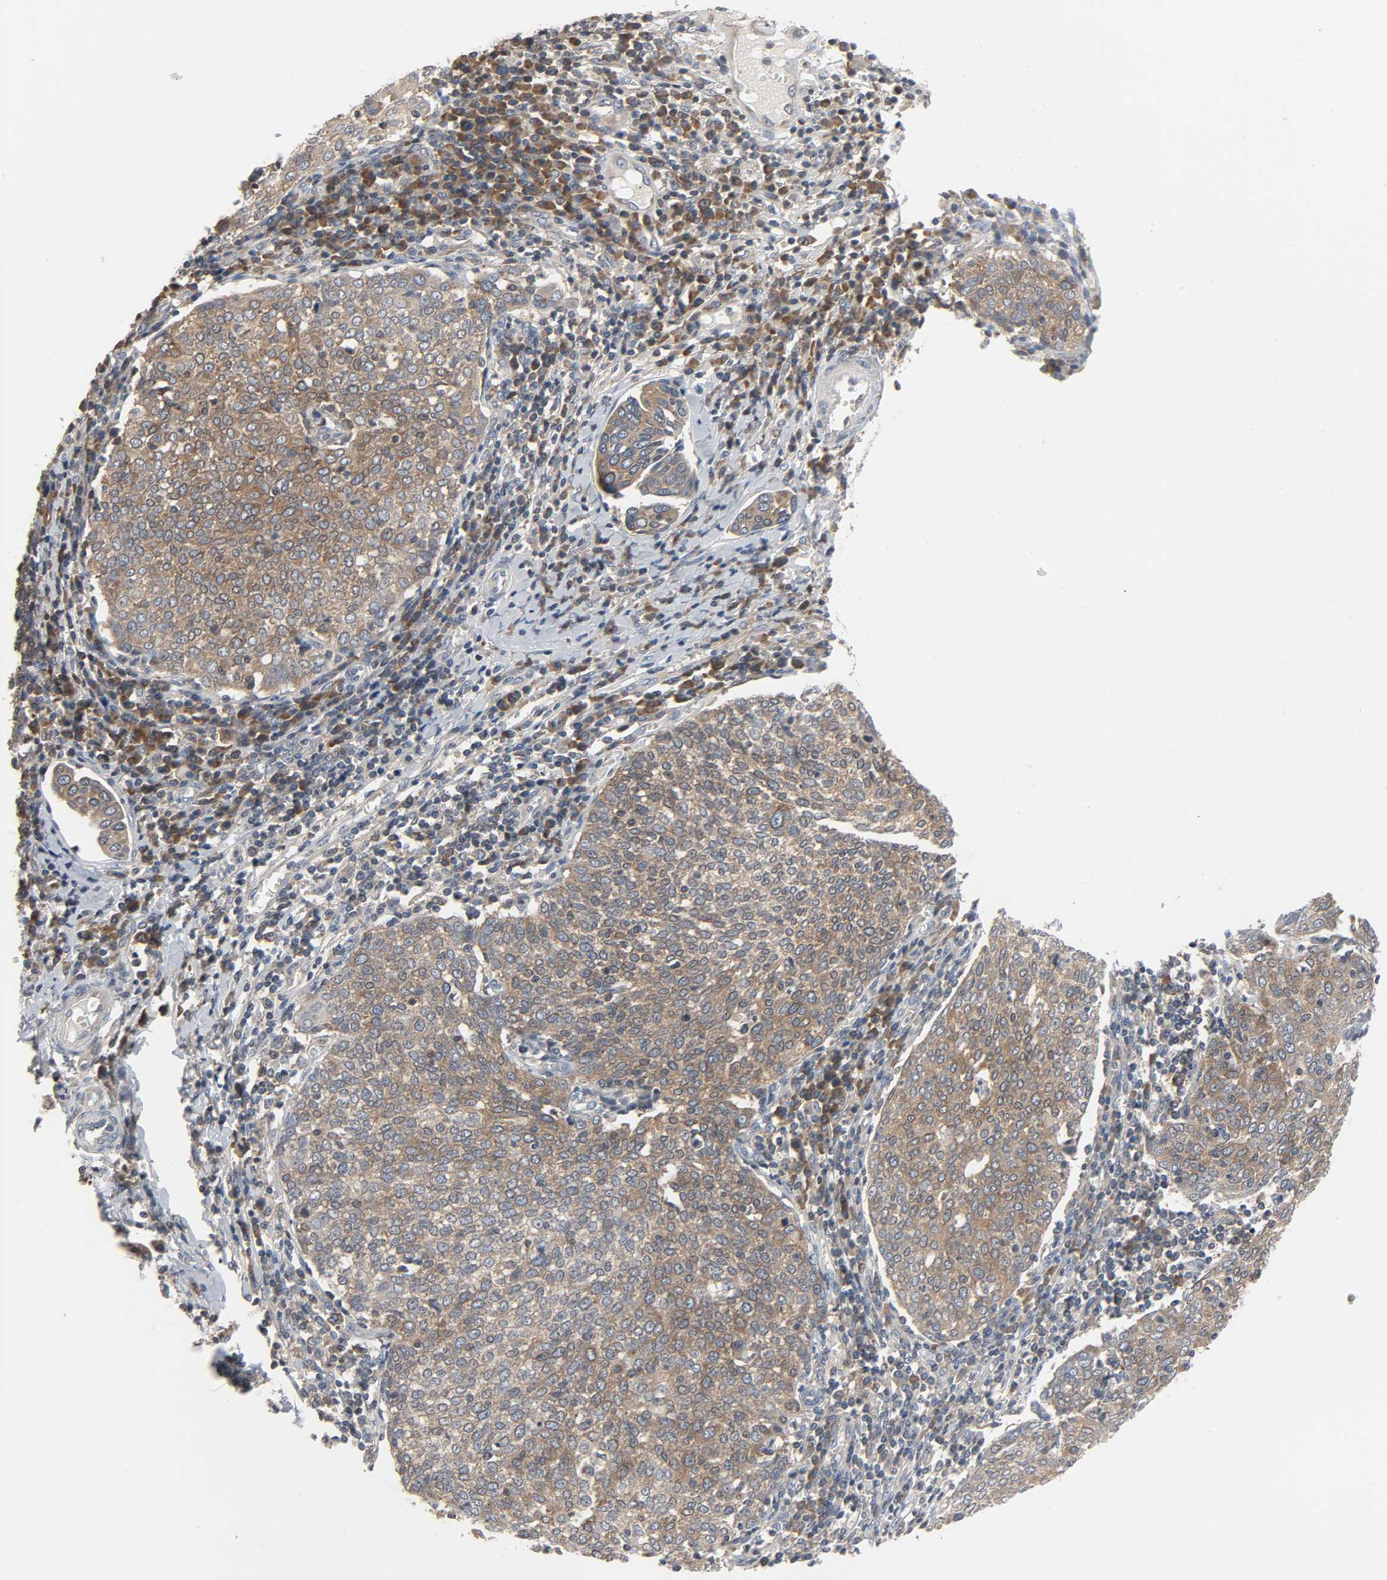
{"staining": {"intensity": "moderate", "quantity": ">75%", "location": "cytoplasmic/membranous"}, "tissue": "cervical cancer", "cell_type": "Tumor cells", "image_type": "cancer", "snomed": [{"axis": "morphology", "description": "Squamous cell carcinoma, NOS"}, {"axis": "topography", "description": "Cervix"}], "caption": "High-power microscopy captured an IHC histopathology image of squamous cell carcinoma (cervical), revealing moderate cytoplasmic/membranous positivity in about >75% of tumor cells.", "gene": "PLEKHA2", "patient": {"sex": "female", "age": 40}}